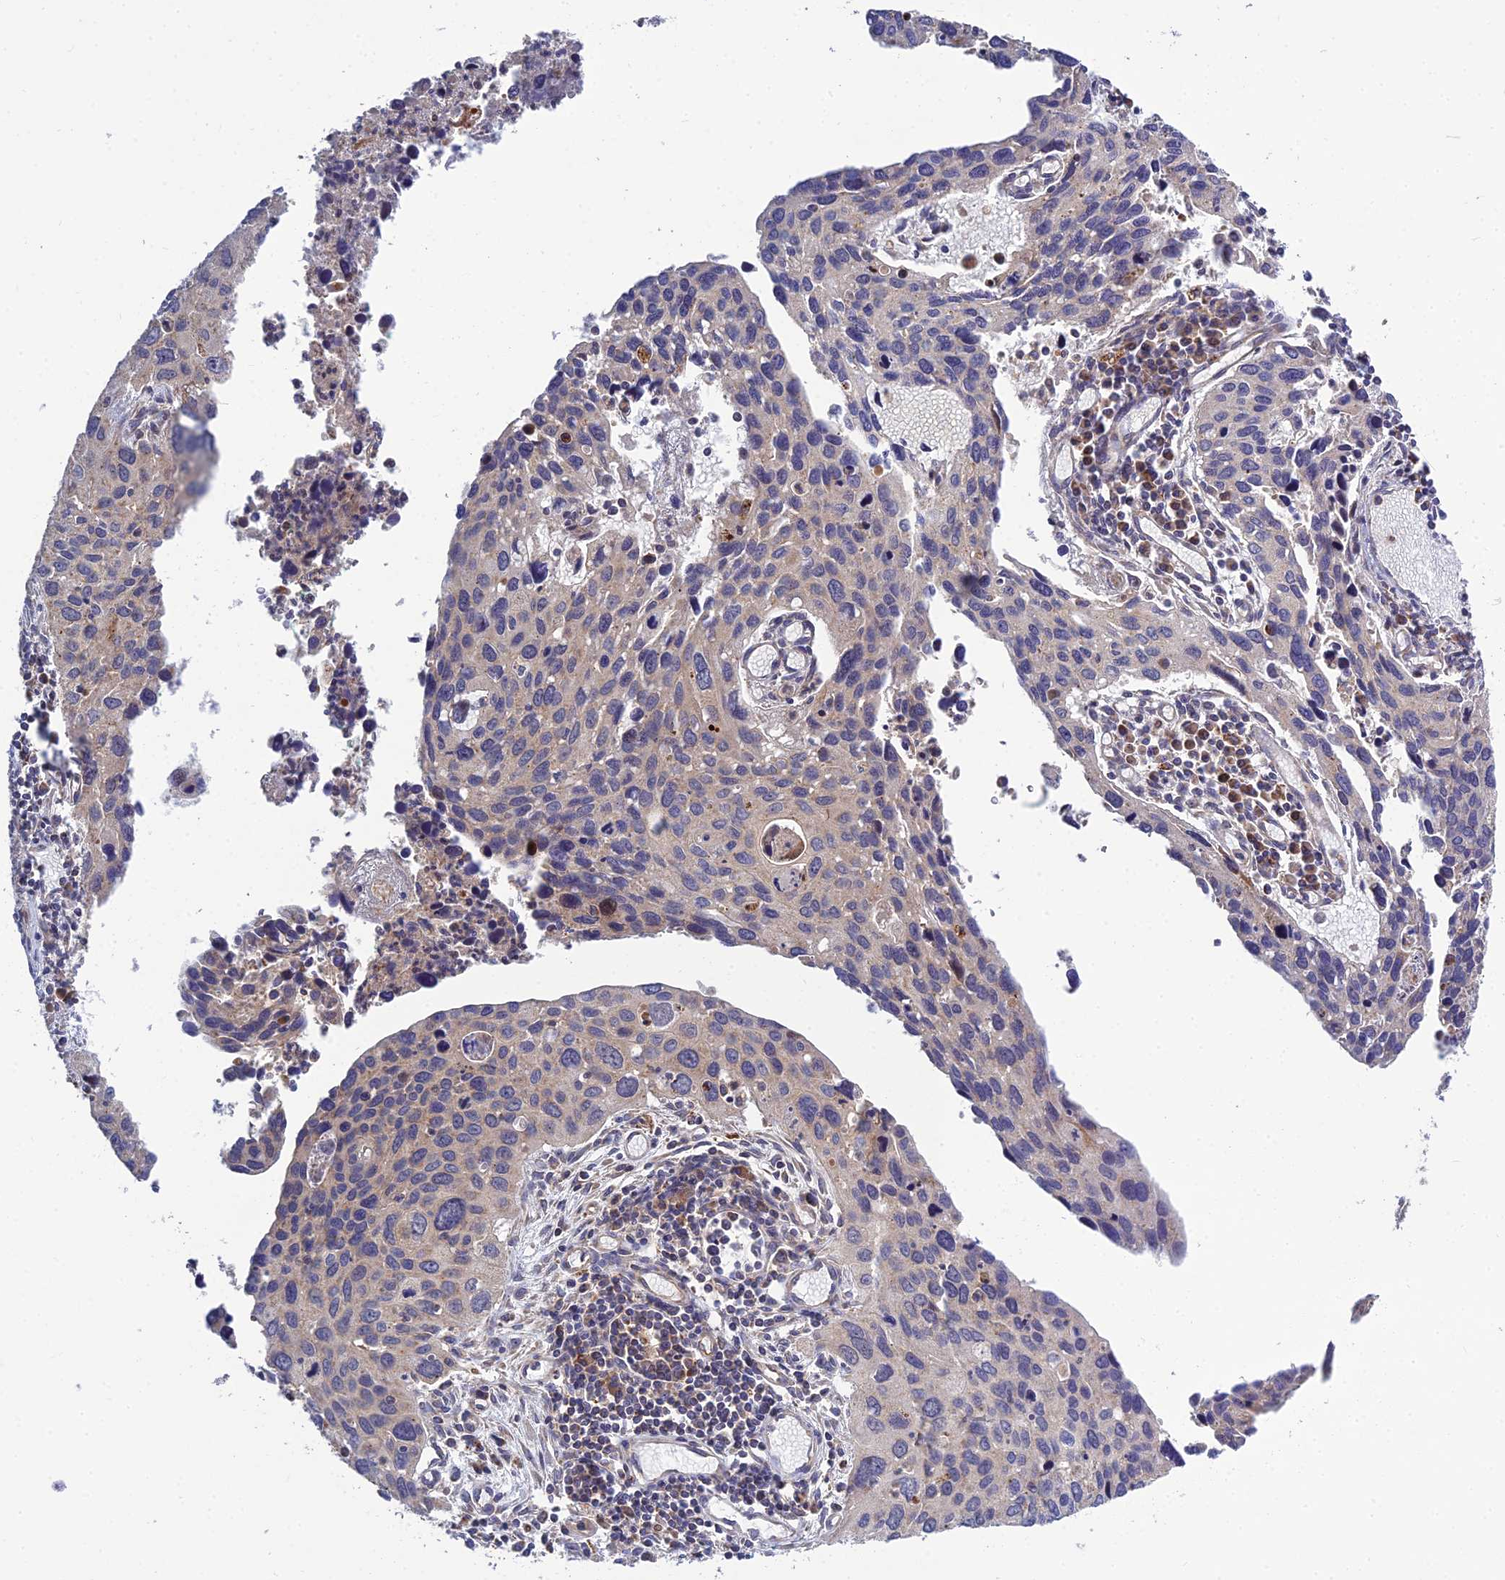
{"staining": {"intensity": "negative", "quantity": "none", "location": "none"}, "tissue": "cervical cancer", "cell_type": "Tumor cells", "image_type": "cancer", "snomed": [{"axis": "morphology", "description": "Squamous cell carcinoma, NOS"}, {"axis": "topography", "description": "Cervix"}], "caption": "Immunohistochemistry (IHC) image of cervical squamous cell carcinoma stained for a protein (brown), which displays no expression in tumor cells. (DAB IHC with hematoxylin counter stain).", "gene": "RIC8B", "patient": {"sex": "female", "age": 55}}